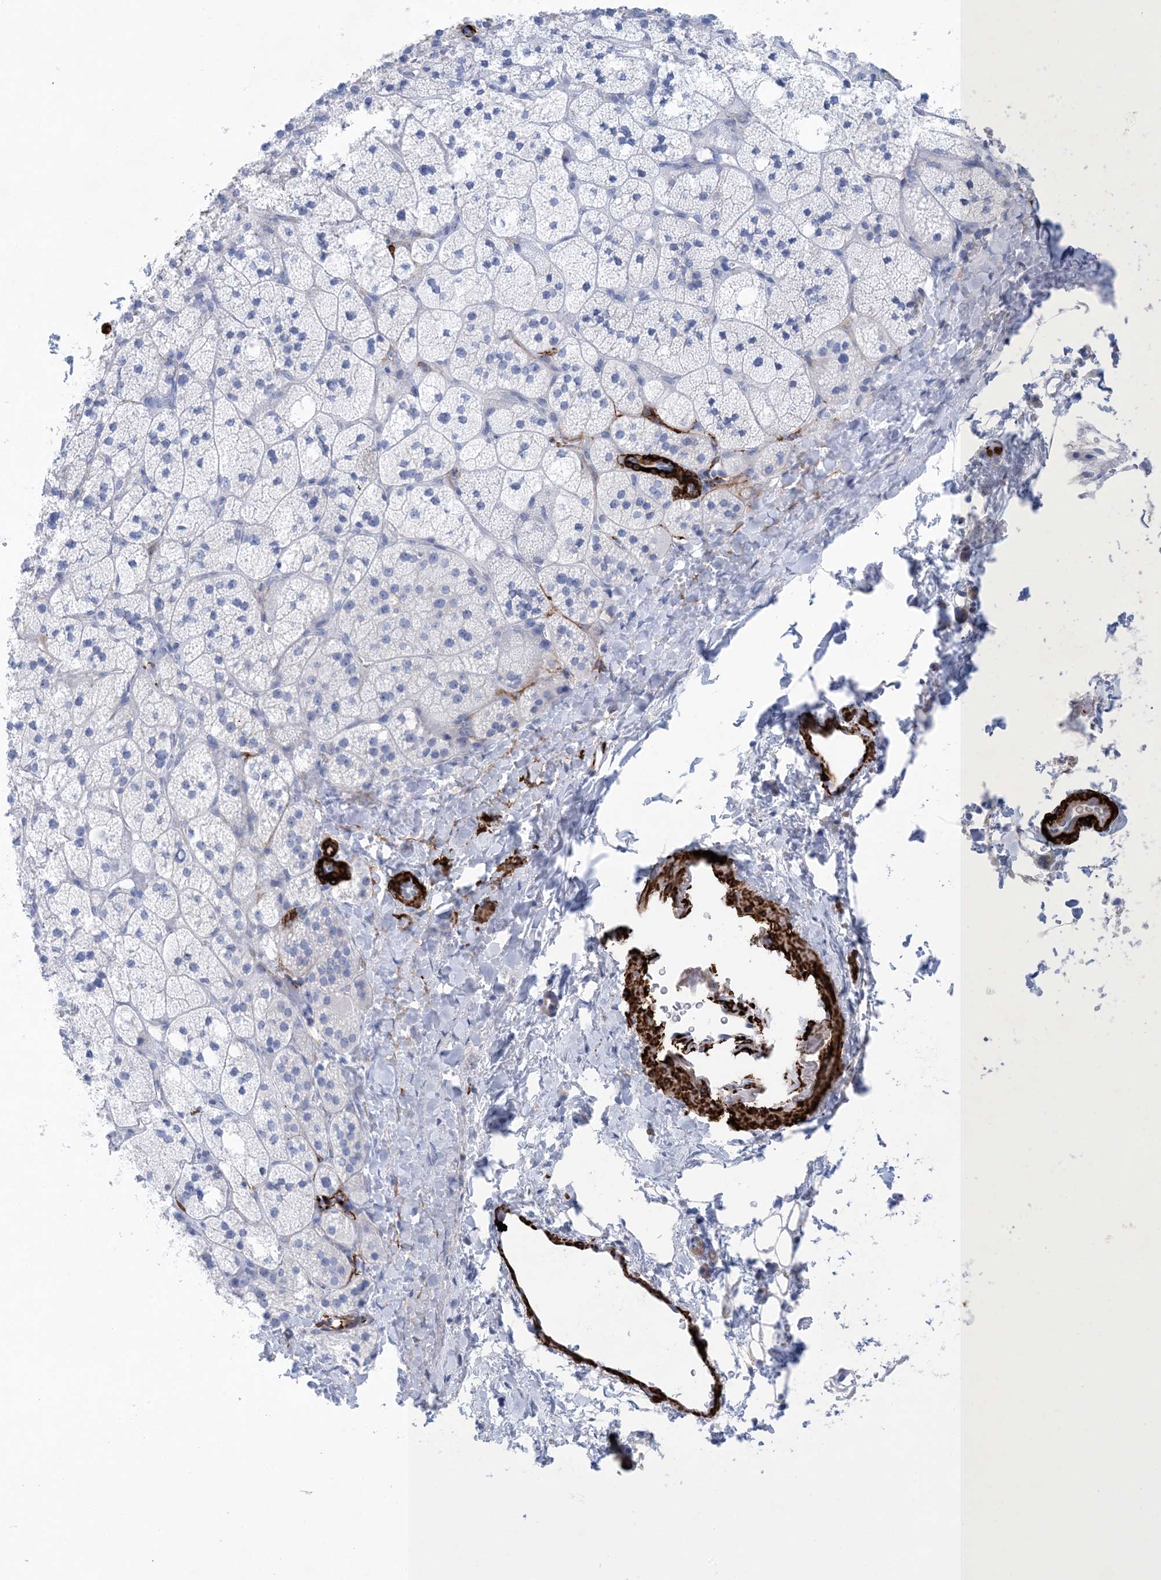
{"staining": {"intensity": "negative", "quantity": "none", "location": "none"}, "tissue": "adrenal gland", "cell_type": "Glandular cells", "image_type": "normal", "snomed": [{"axis": "morphology", "description": "Normal tissue, NOS"}, {"axis": "topography", "description": "Adrenal gland"}], "caption": "Glandular cells are negative for brown protein staining in benign adrenal gland. Brightfield microscopy of immunohistochemistry stained with DAB (brown) and hematoxylin (blue), captured at high magnification.", "gene": "SHANK1", "patient": {"sex": "male", "age": 61}}